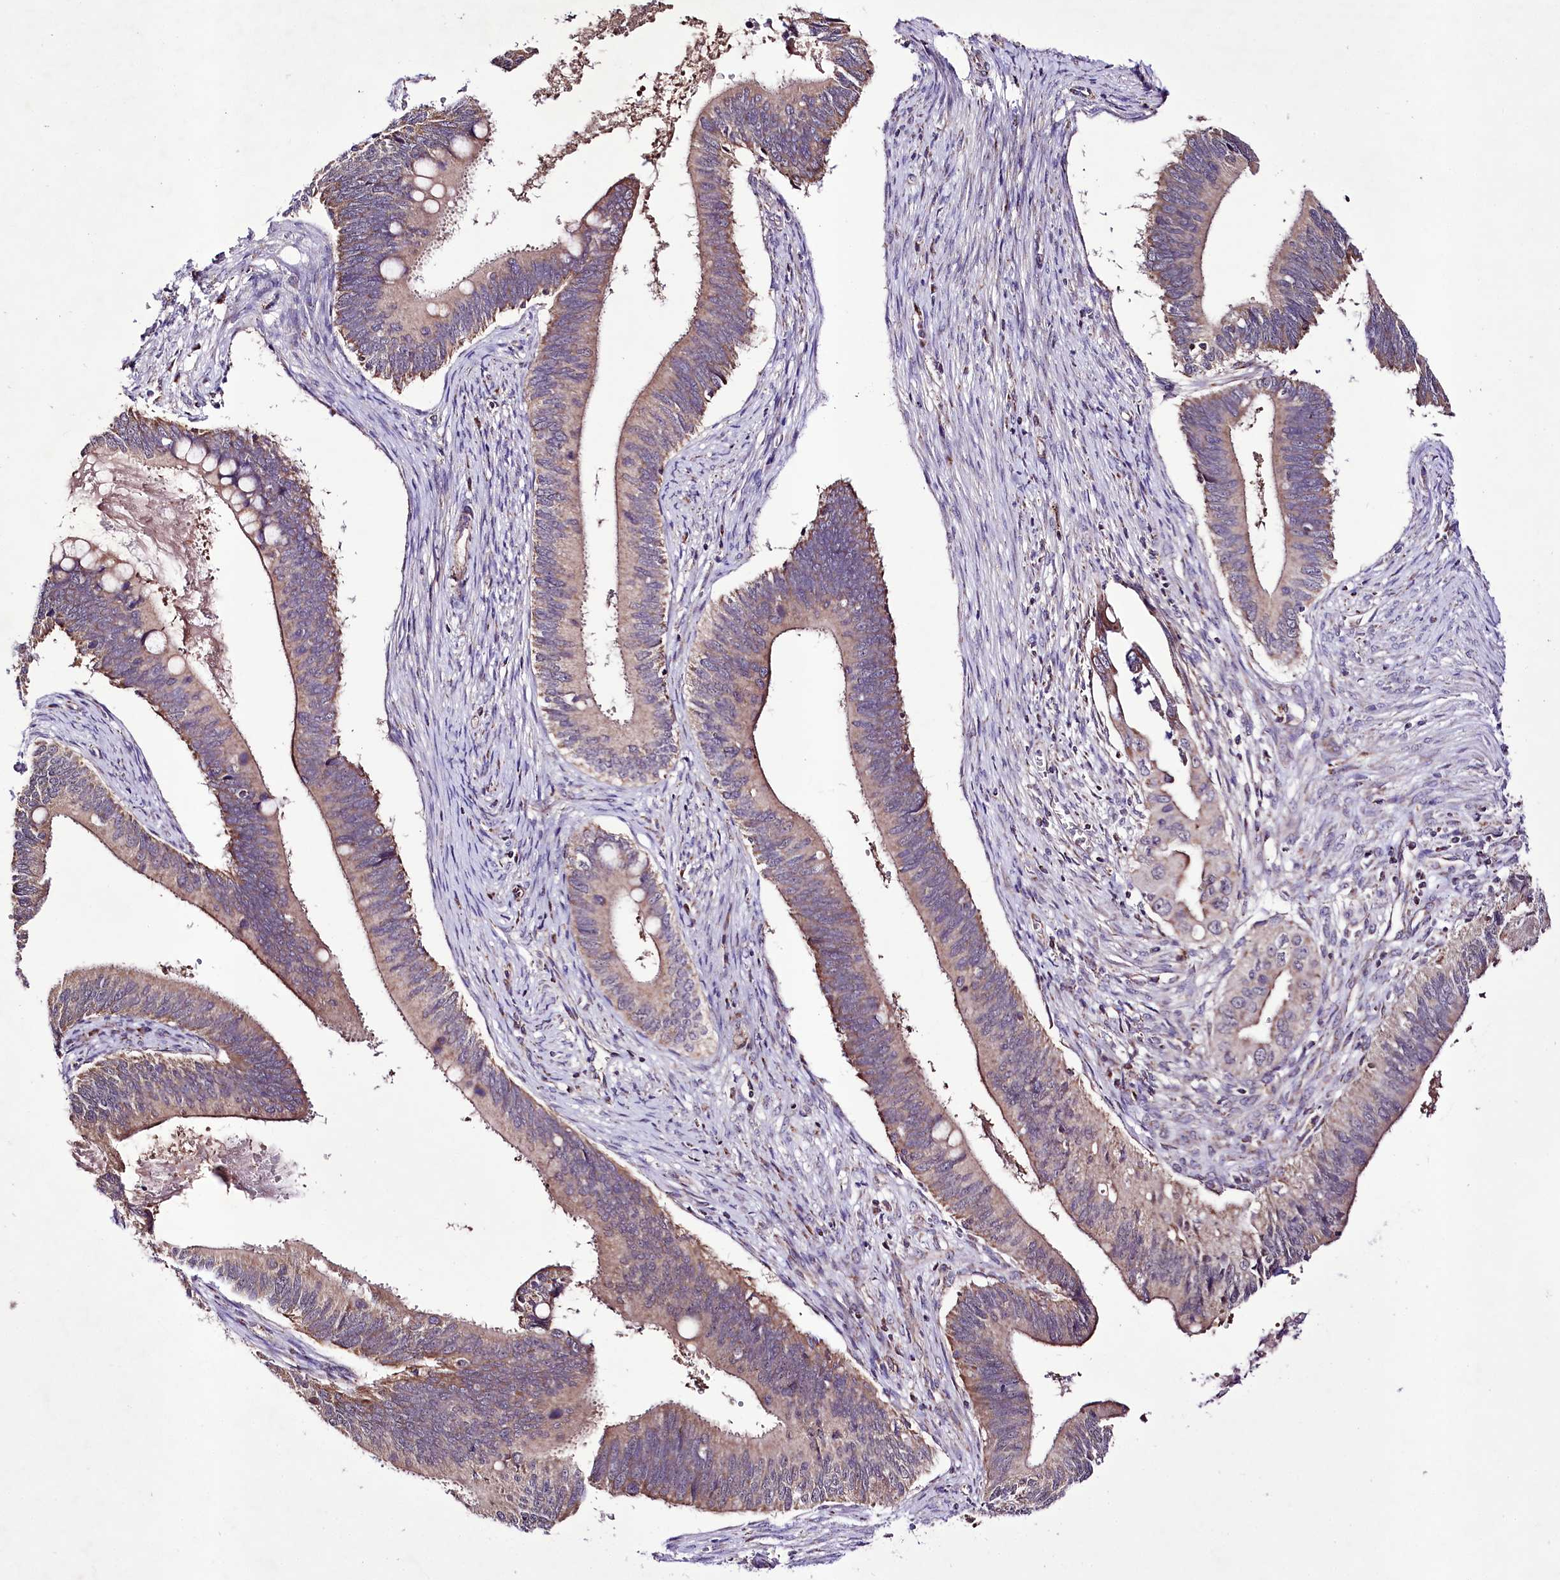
{"staining": {"intensity": "moderate", "quantity": "25%-75%", "location": "cytoplasmic/membranous"}, "tissue": "cervical cancer", "cell_type": "Tumor cells", "image_type": "cancer", "snomed": [{"axis": "morphology", "description": "Adenocarcinoma, NOS"}, {"axis": "topography", "description": "Cervix"}], "caption": "Immunohistochemical staining of cervical cancer shows medium levels of moderate cytoplasmic/membranous staining in approximately 25%-75% of tumor cells.", "gene": "ATE1", "patient": {"sex": "female", "age": 42}}